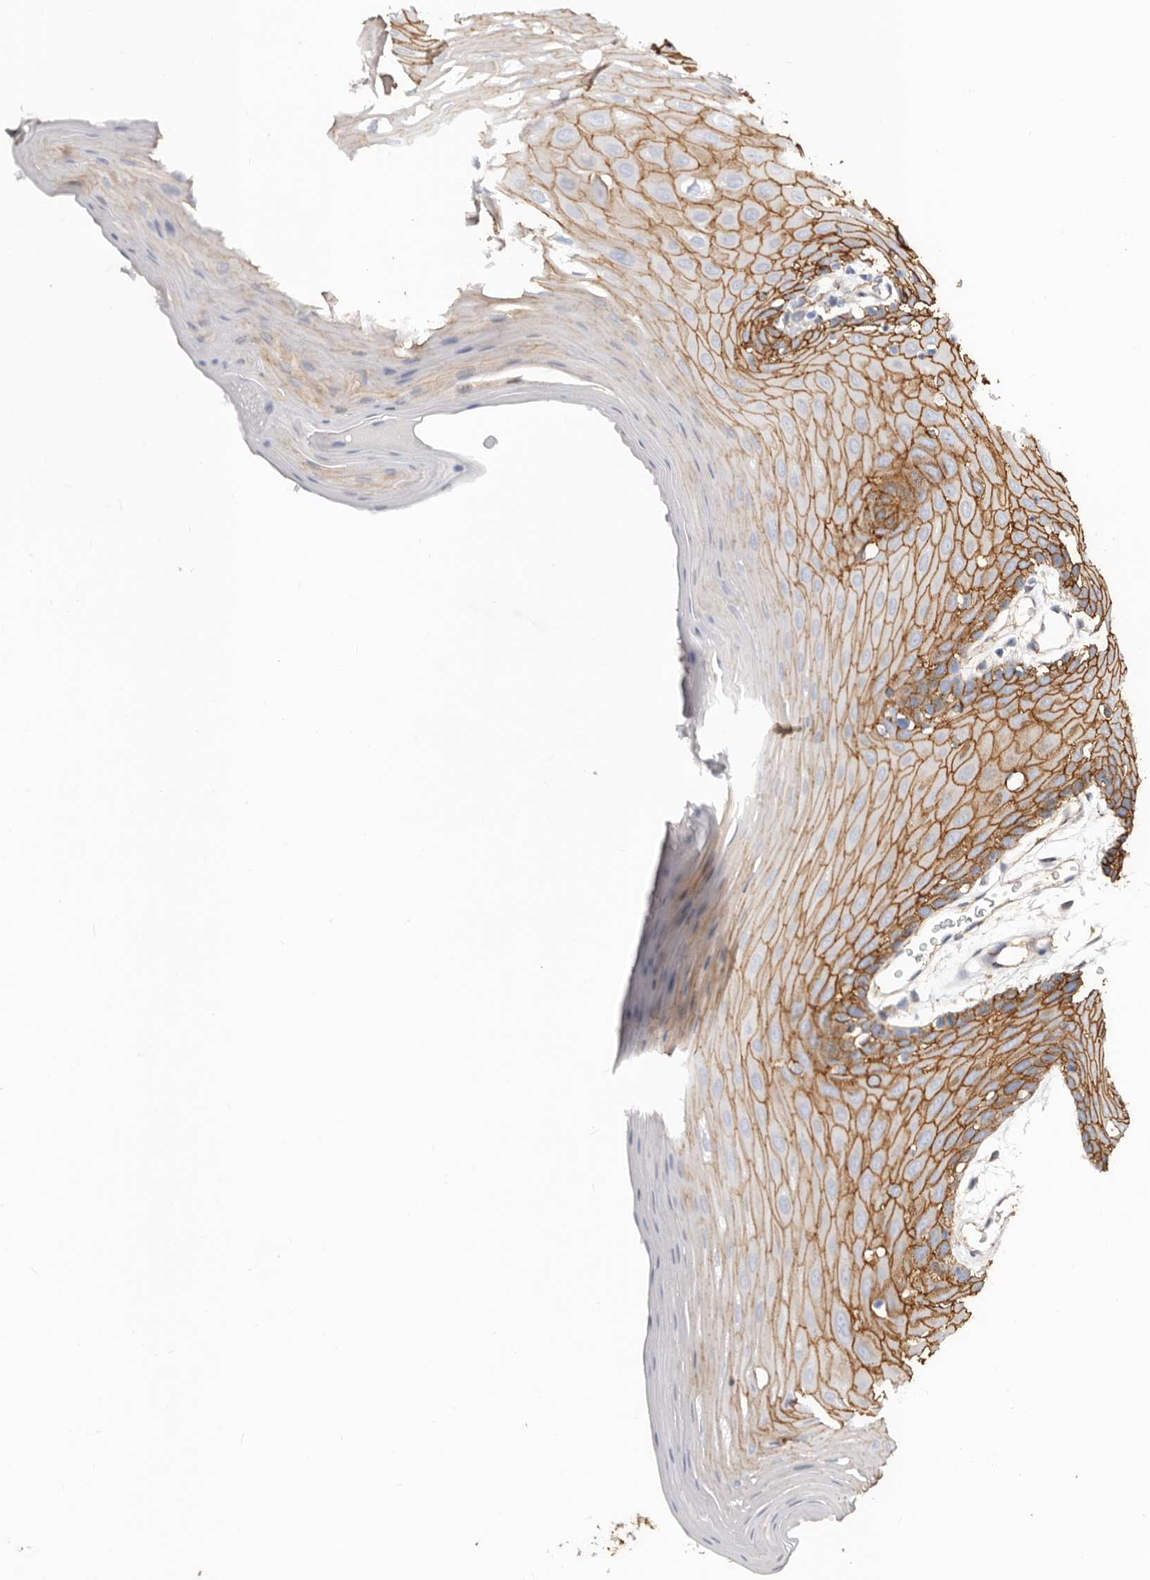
{"staining": {"intensity": "strong", "quantity": ">75%", "location": "cytoplasmic/membranous"}, "tissue": "oral mucosa", "cell_type": "Squamous epithelial cells", "image_type": "normal", "snomed": [{"axis": "morphology", "description": "Normal tissue, NOS"}, {"axis": "morphology", "description": "Squamous cell carcinoma, NOS"}, {"axis": "topography", "description": "Skeletal muscle"}, {"axis": "topography", "description": "Oral tissue"}, {"axis": "topography", "description": "Salivary gland"}, {"axis": "topography", "description": "Head-Neck"}], "caption": "Brown immunohistochemical staining in normal oral mucosa displays strong cytoplasmic/membranous positivity in about >75% of squamous epithelial cells. The staining was performed using DAB, with brown indicating positive protein expression. Nuclei are stained blue with hematoxylin.", "gene": "CTNNB1", "patient": {"sex": "male", "age": 54}}